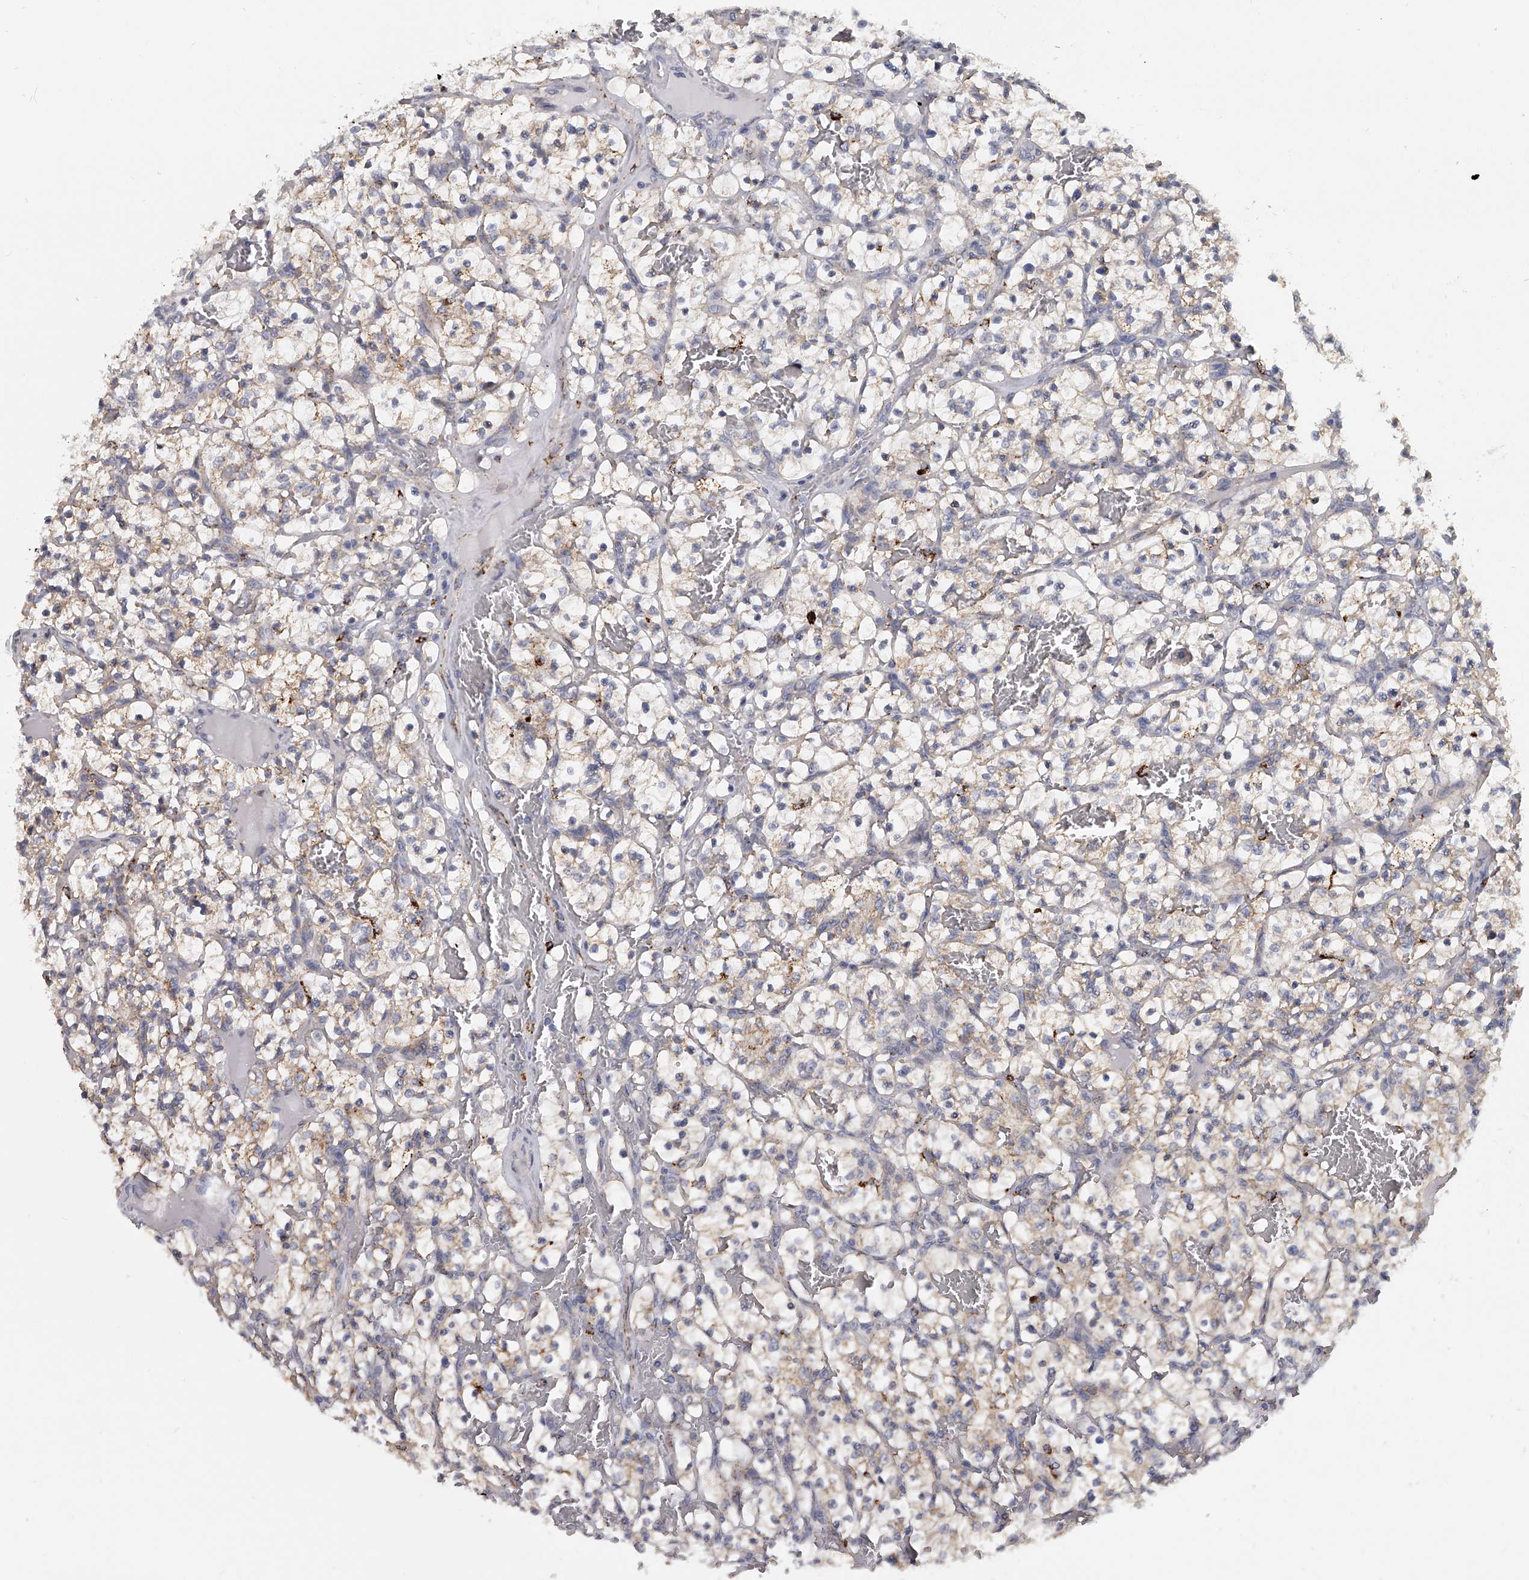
{"staining": {"intensity": "weak", "quantity": "25%-75%", "location": "cytoplasmic/membranous"}, "tissue": "renal cancer", "cell_type": "Tumor cells", "image_type": "cancer", "snomed": [{"axis": "morphology", "description": "Adenocarcinoma, NOS"}, {"axis": "topography", "description": "Kidney"}], "caption": "Renal cancer tissue reveals weak cytoplasmic/membranous staining in about 25%-75% of tumor cells", "gene": "KLHL7", "patient": {"sex": "female", "age": 57}}